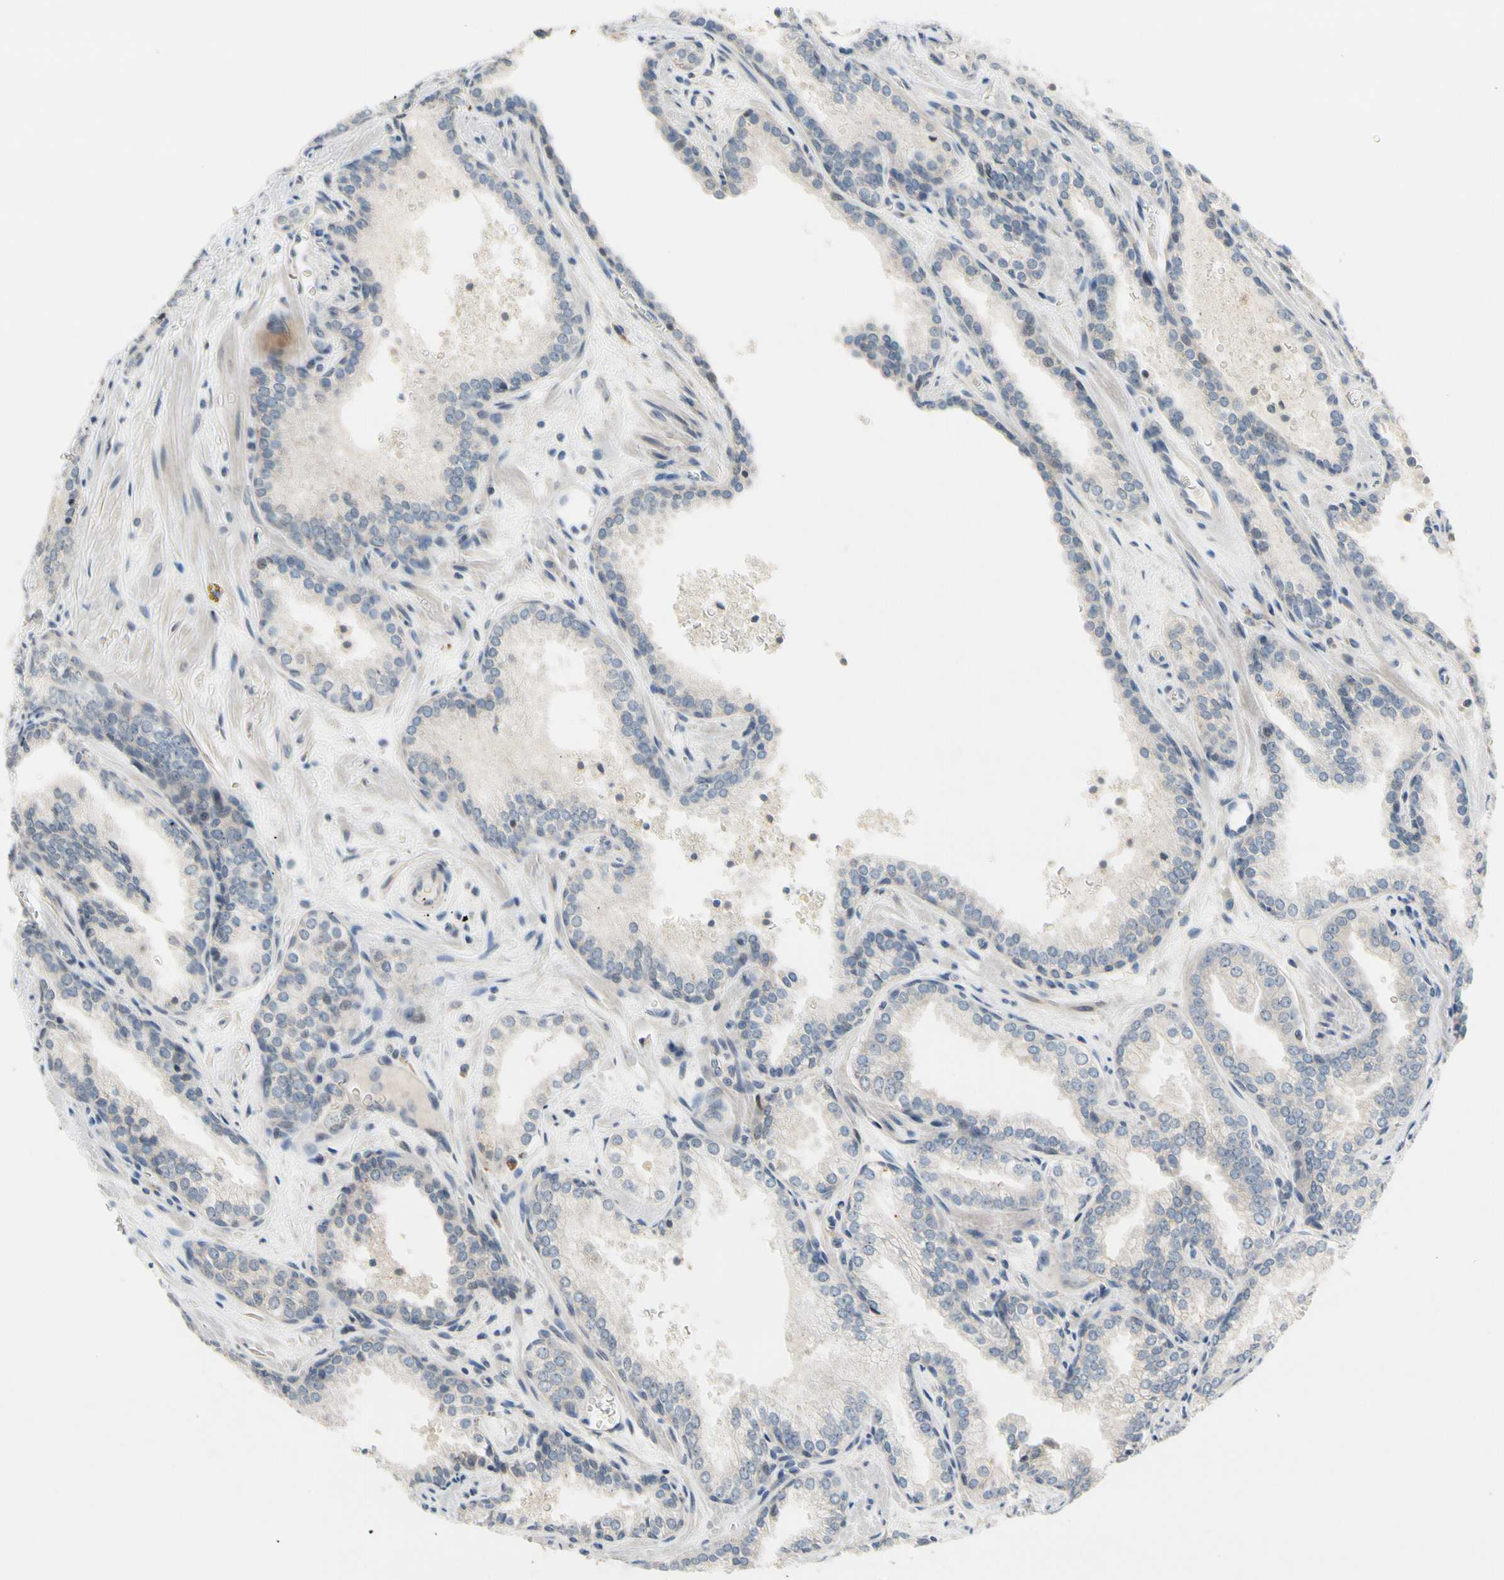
{"staining": {"intensity": "negative", "quantity": "none", "location": "none"}, "tissue": "prostate cancer", "cell_type": "Tumor cells", "image_type": "cancer", "snomed": [{"axis": "morphology", "description": "Adenocarcinoma, Low grade"}, {"axis": "topography", "description": "Prostate"}], "caption": "An image of adenocarcinoma (low-grade) (prostate) stained for a protein shows no brown staining in tumor cells.", "gene": "PIP5K1B", "patient": {"sex": "male", "age": 60}}